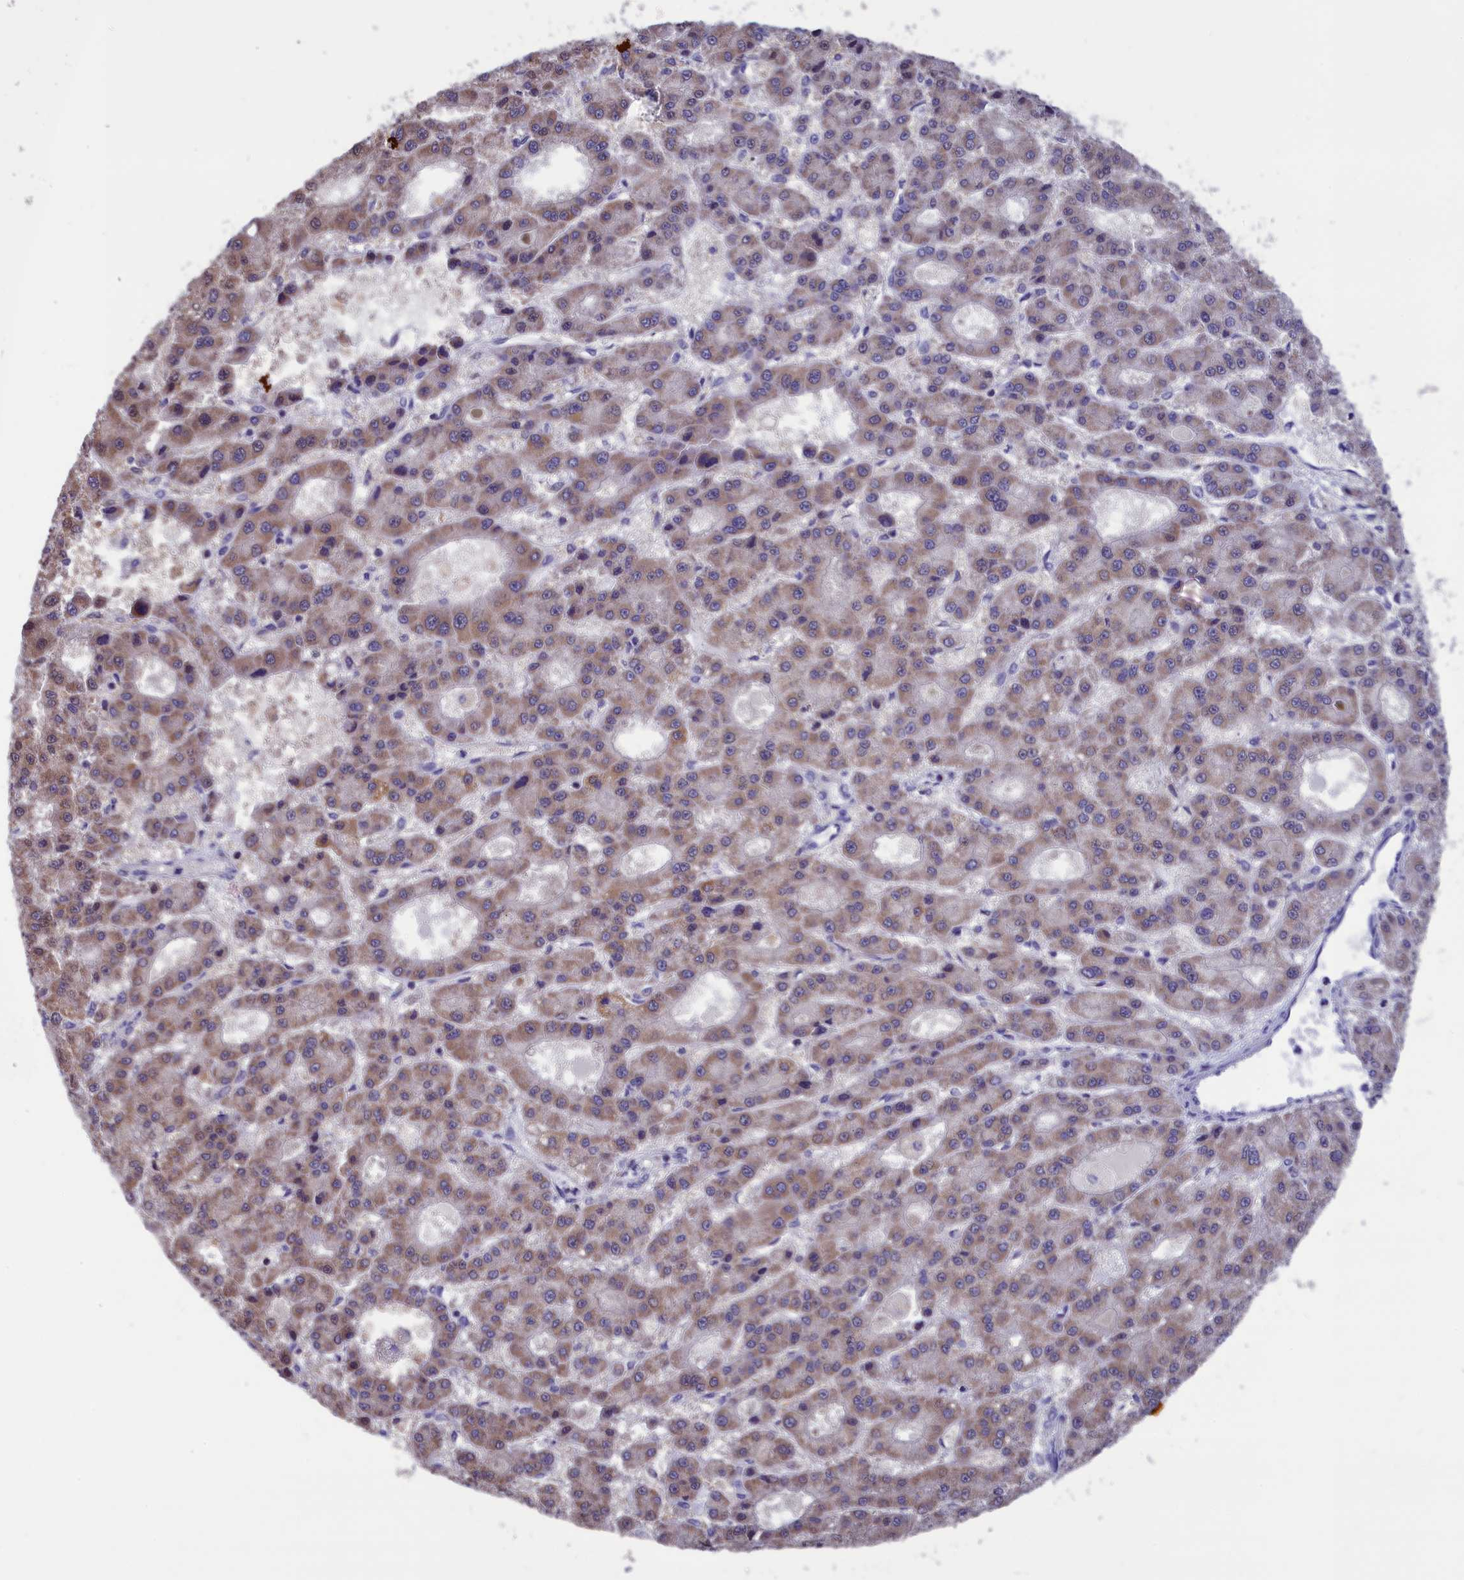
{"staining": {"intensity": "weak", "quantity": ">75%", "location": "cytoplasmic/membranous"}, "tissue": "liver cancer", "cell_type": "Tumor cells", "image_type": "cancer", "snomed": [{"axis": "morphology", "description": "Carcinoma, Hepatocellular, NOS"}, {"axis": "topography", "description": "Liver"}], "caption": "A histopathology image of liver cancer (hepatocellular carcinoma) stained for a protein exhibits weak cytoplasmic/membranous brown staining in tumor cells. The protein of interest is shown in brown color, while the nuclei are stained blue.", "gene": "TIMM44", "patient": {"sex": "male", "age": 70}}